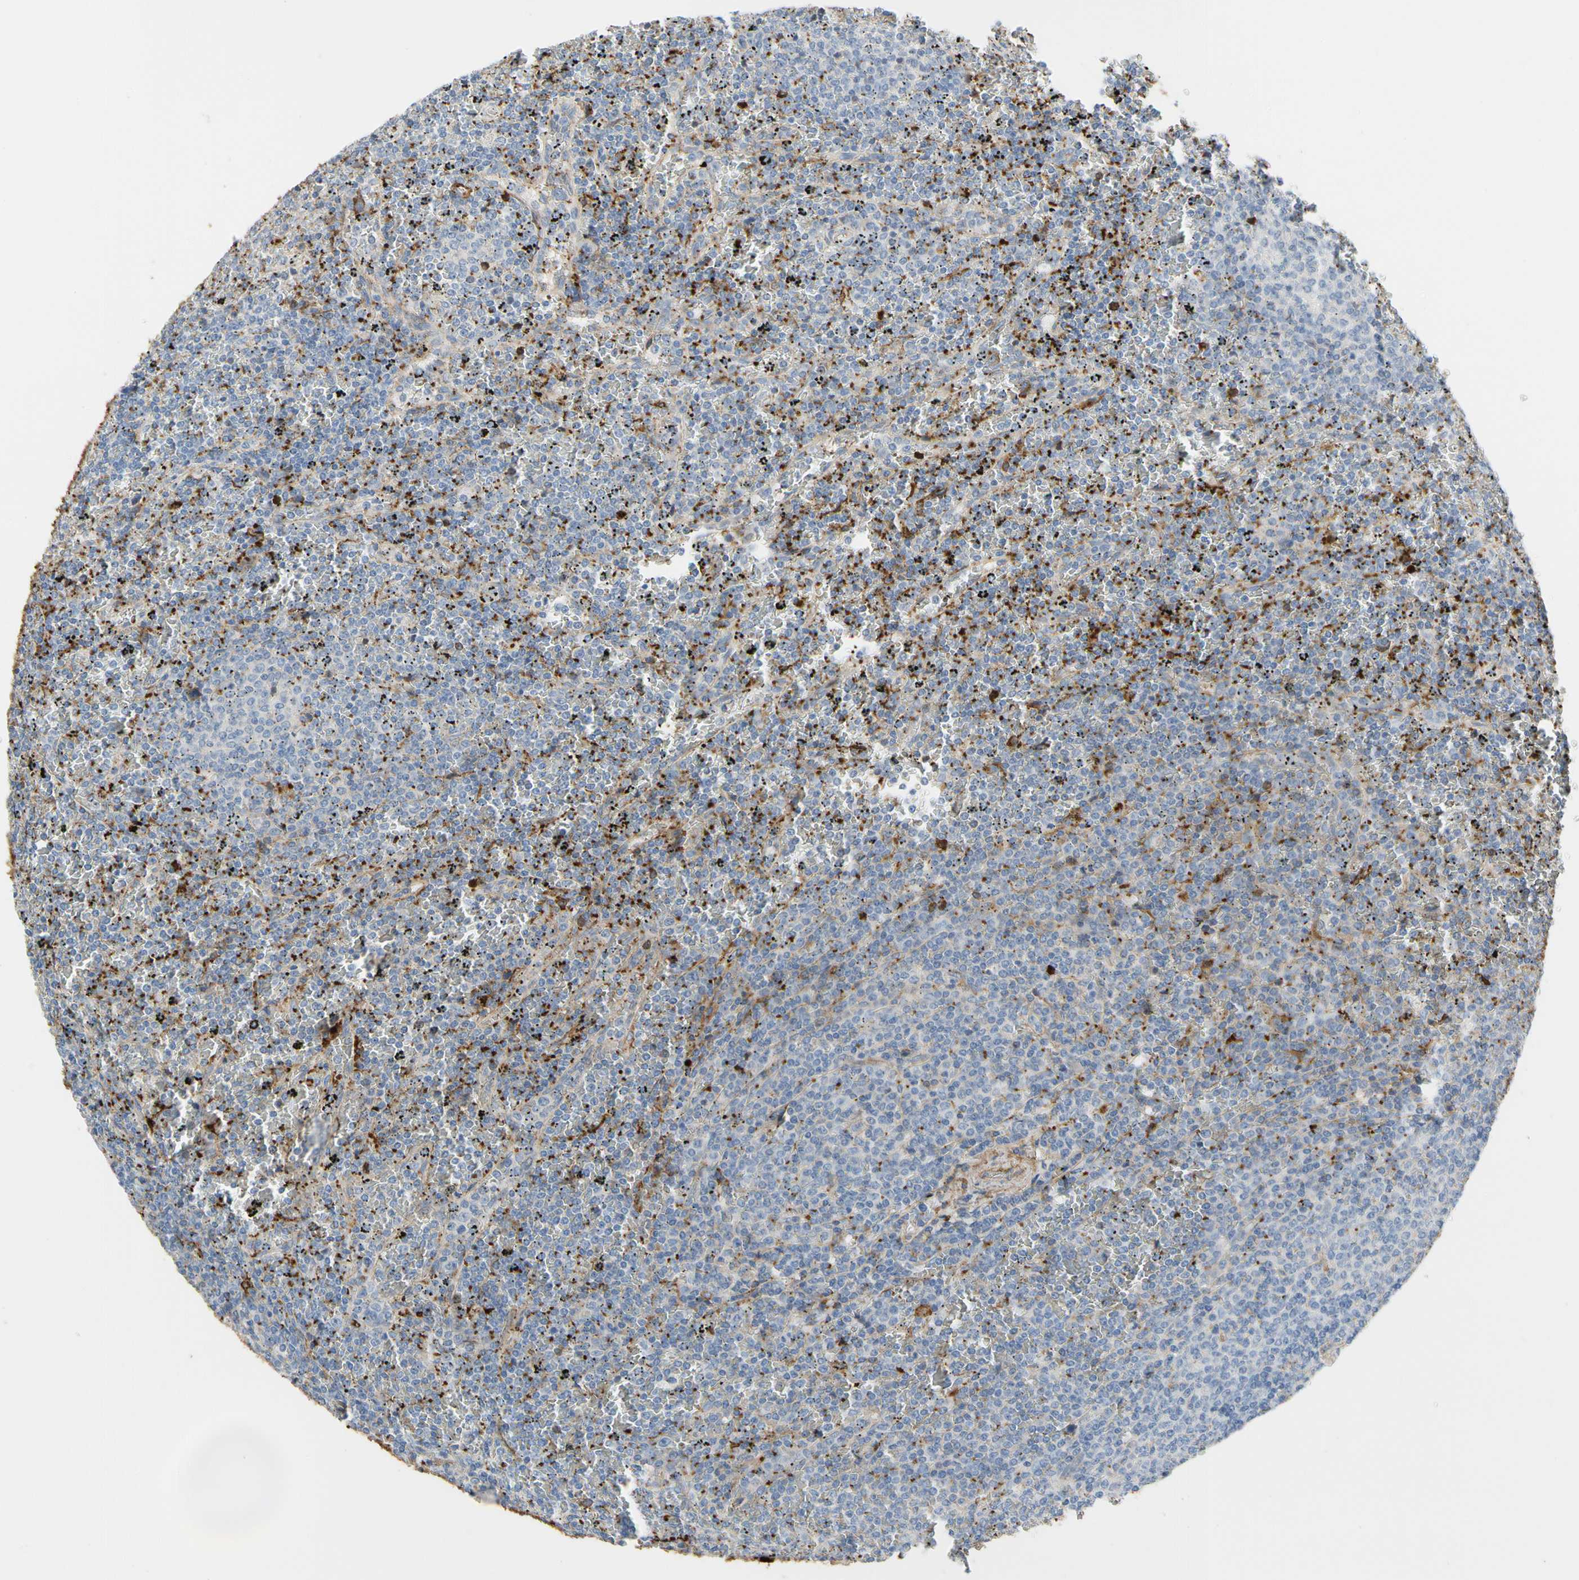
{"staining": {"intensity": "negative", "quantity": "none", "location": "none"}, "tissue": "lymphoma", "cell_type": "Tumor cells", "image_type": "cancer", "snomed": [{"axis": "morphology", "description": "Malignant lymphoma, non-Hodgkin's type, Low grade"}, {"axis": "topography", "description": "Spleen"}], "caption": "Immunohistochemical staining of human lymphoma exhibits no significant expression in tumor cells. (Stains: DAB (3,3'-diaminobenzidine) immunohistochemistry (IHC) with hematoxylin counter stain, Microscopy: brightfield microscopy at high magnification).", "gene": "FGB", "patient": {"sex": "female", "age": 77}}